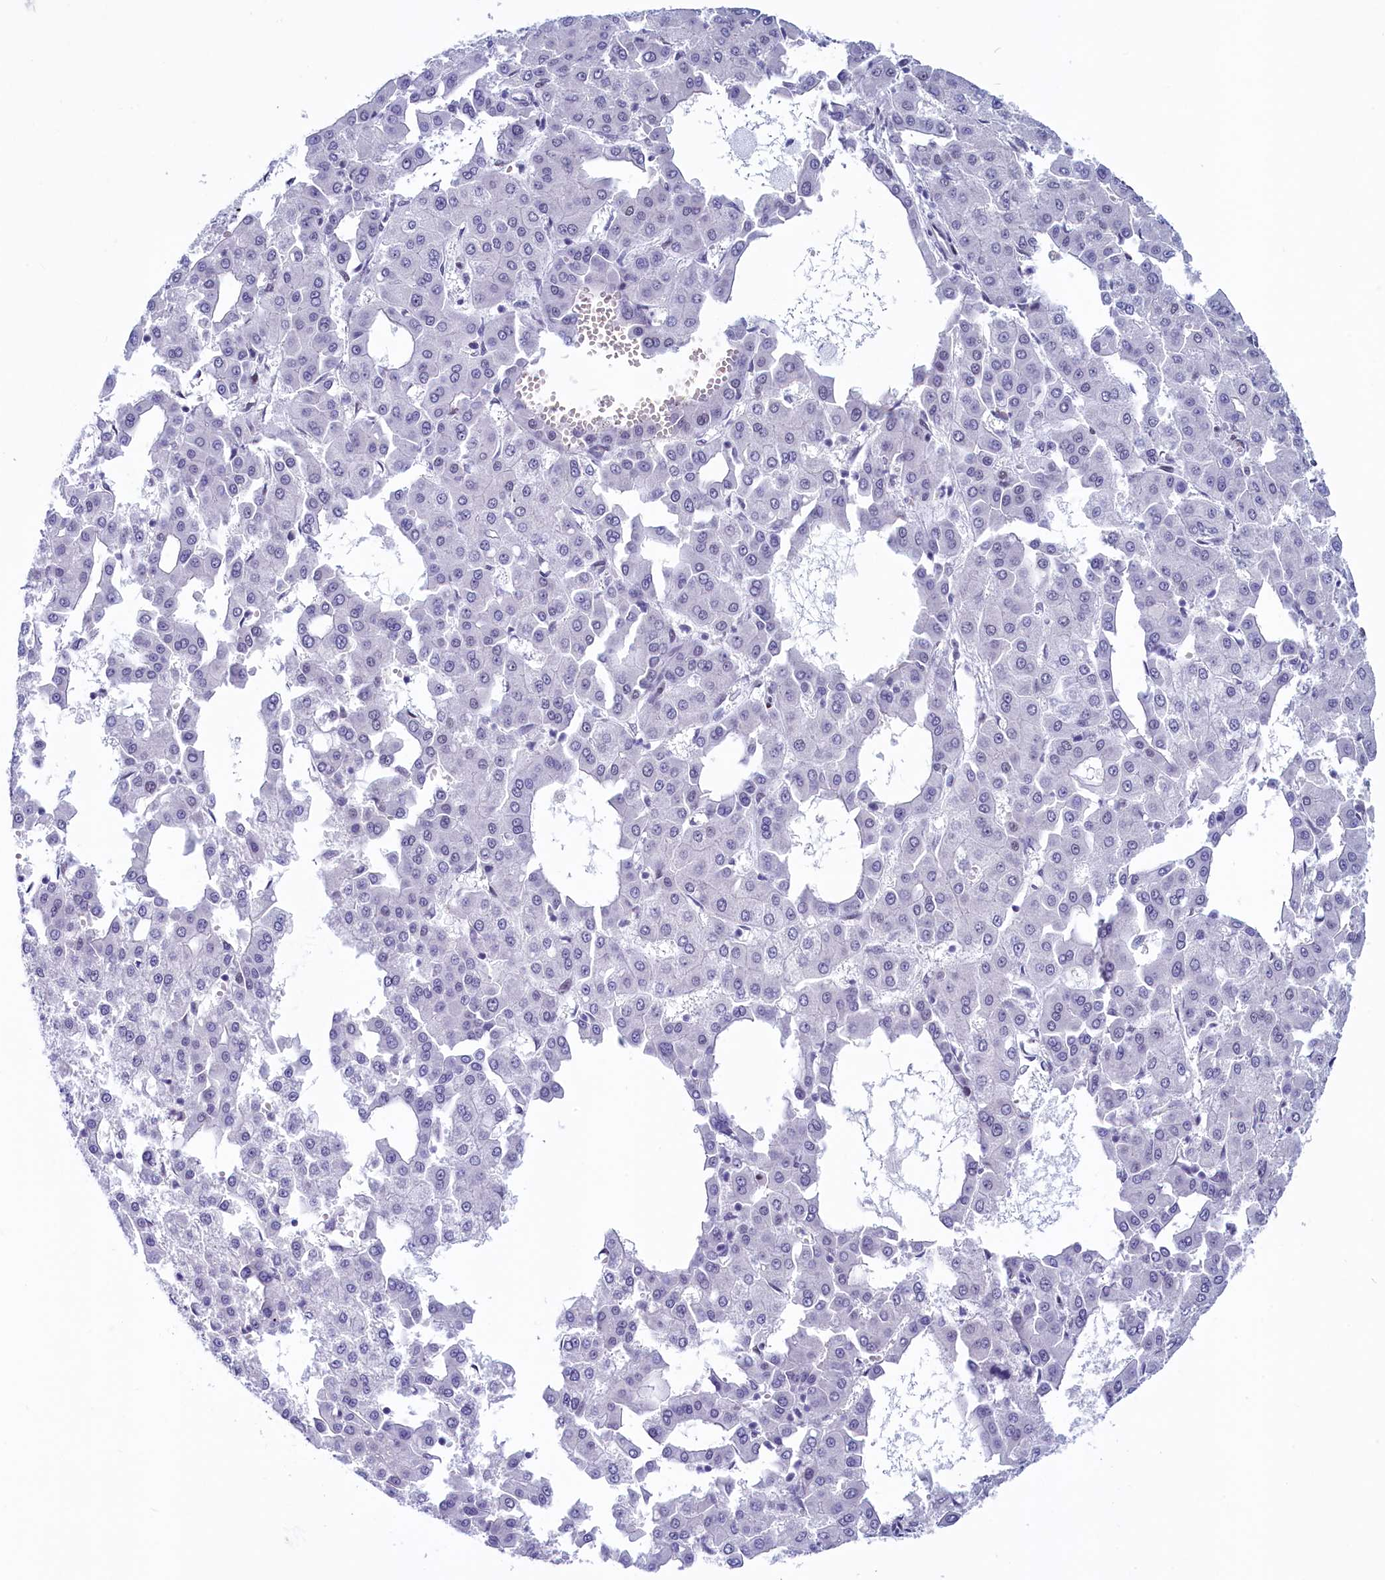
{"staining": {"intensity": "negative", "quantity": "none", "location": "none"}, "tissue": "liver cancer", "cell_type": "Tumor cells", "image_type": "cancer", "snomed": [{"axis": "morphology", "description": "Carcinoma, Hepatocellular, NOS"}, {"axis": "topography", "description": "Liver"}], "caption": "High power microscopy histopathology image of an immunohistochemistry (IHC) histopathology image of liver hepatocellular carcinoma, revealing no significant expression in tumor cells.", "gene": "SUGP2", "patient": {"sex": "male", "age": 47}}